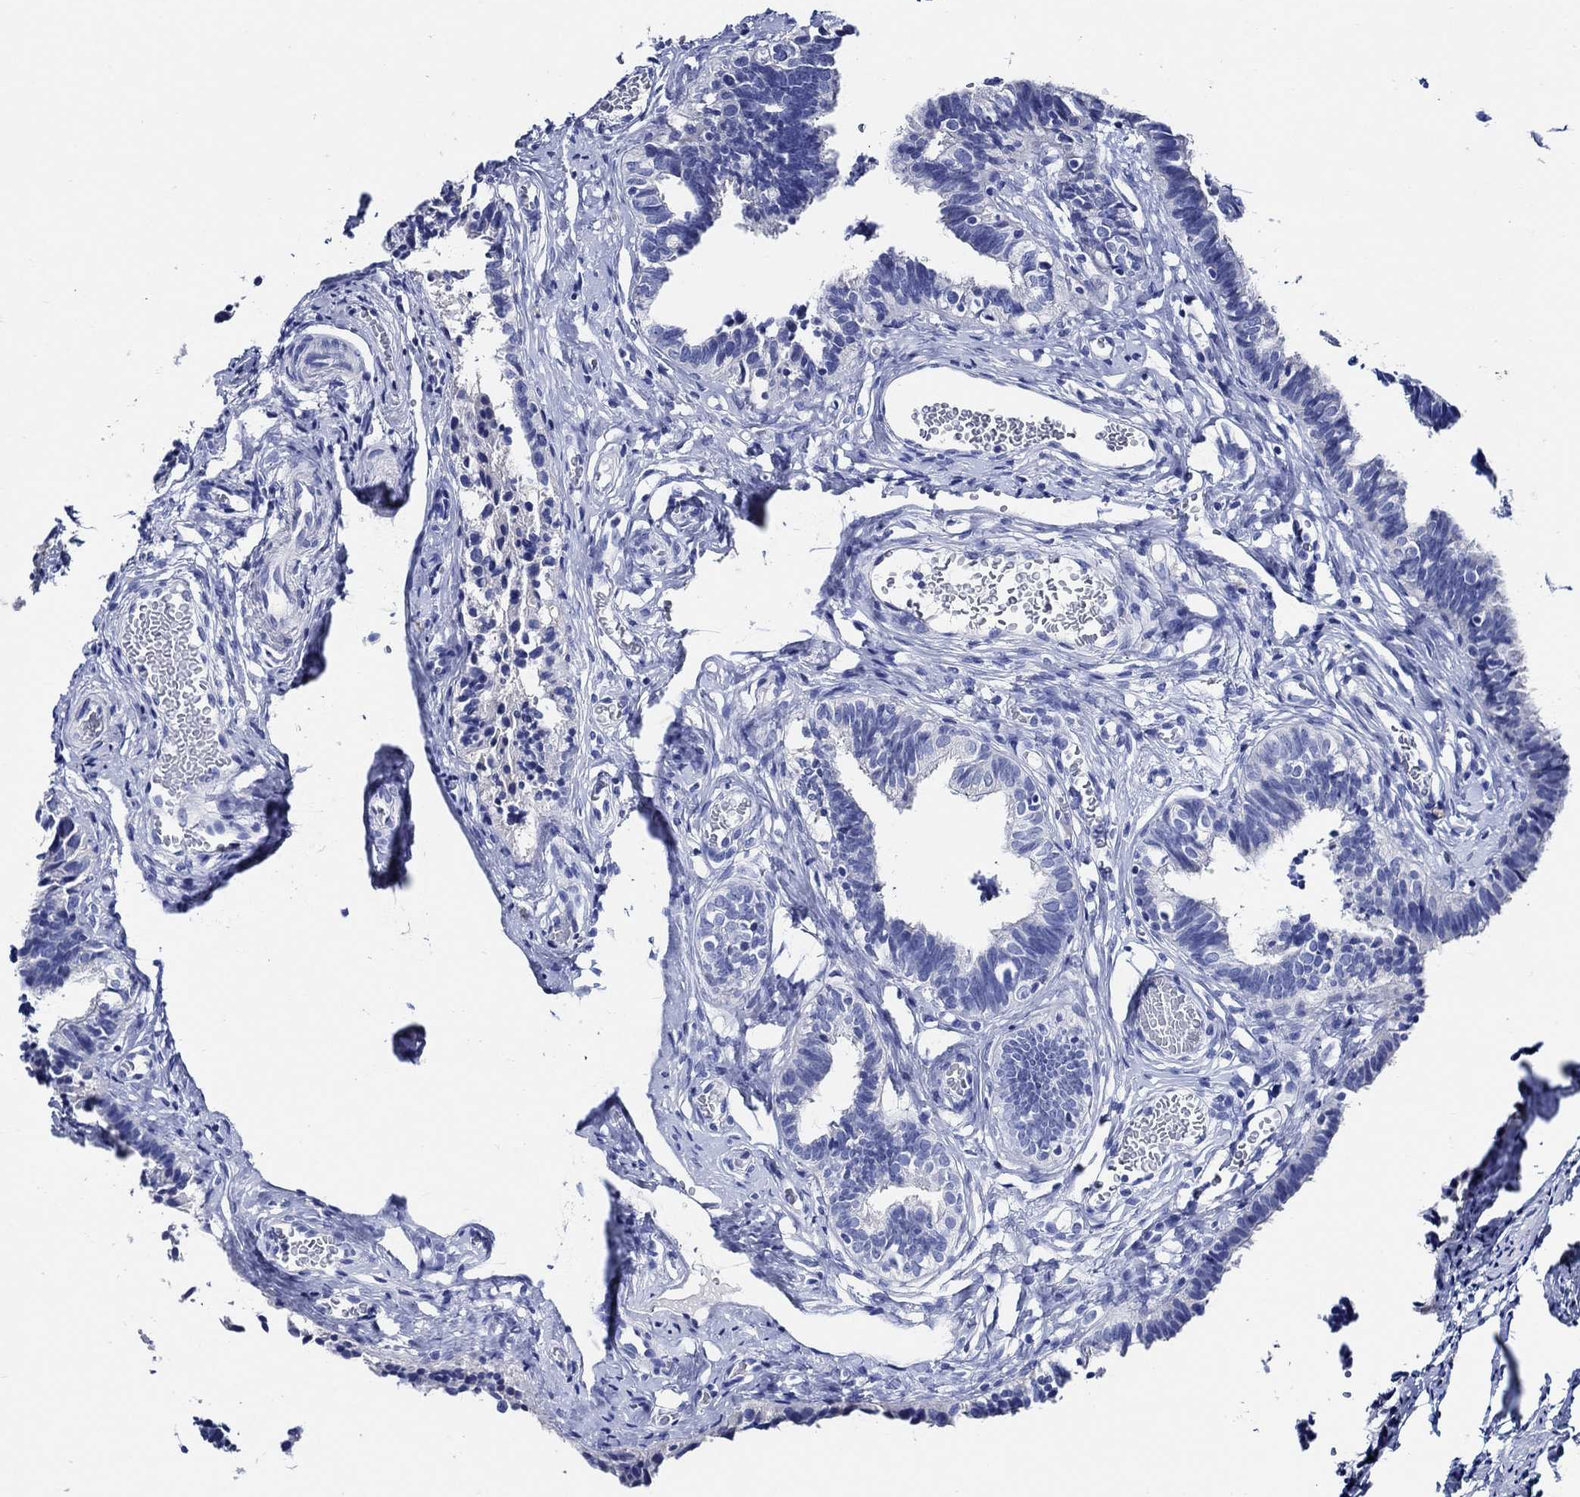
{"staining": {"intensity": "negative", "quantity": "none", "location": "none"}, "tissue": "fallopian tube", "cell_type": "Glandular cells", "image_type": "normal", "snomed": [{"axis": "morphology", "description": "Normal tissue, NOS"}, {"axis": "topography", "description": "Fallopian tube"}], "caption": "An immunohistochemistry (IHC) image of benign fallopian tube is shown. There is no staining in glandular cells of fallopian tube.", "gene": "WDR62", "patient": {"sex": "female", "age": 47}}